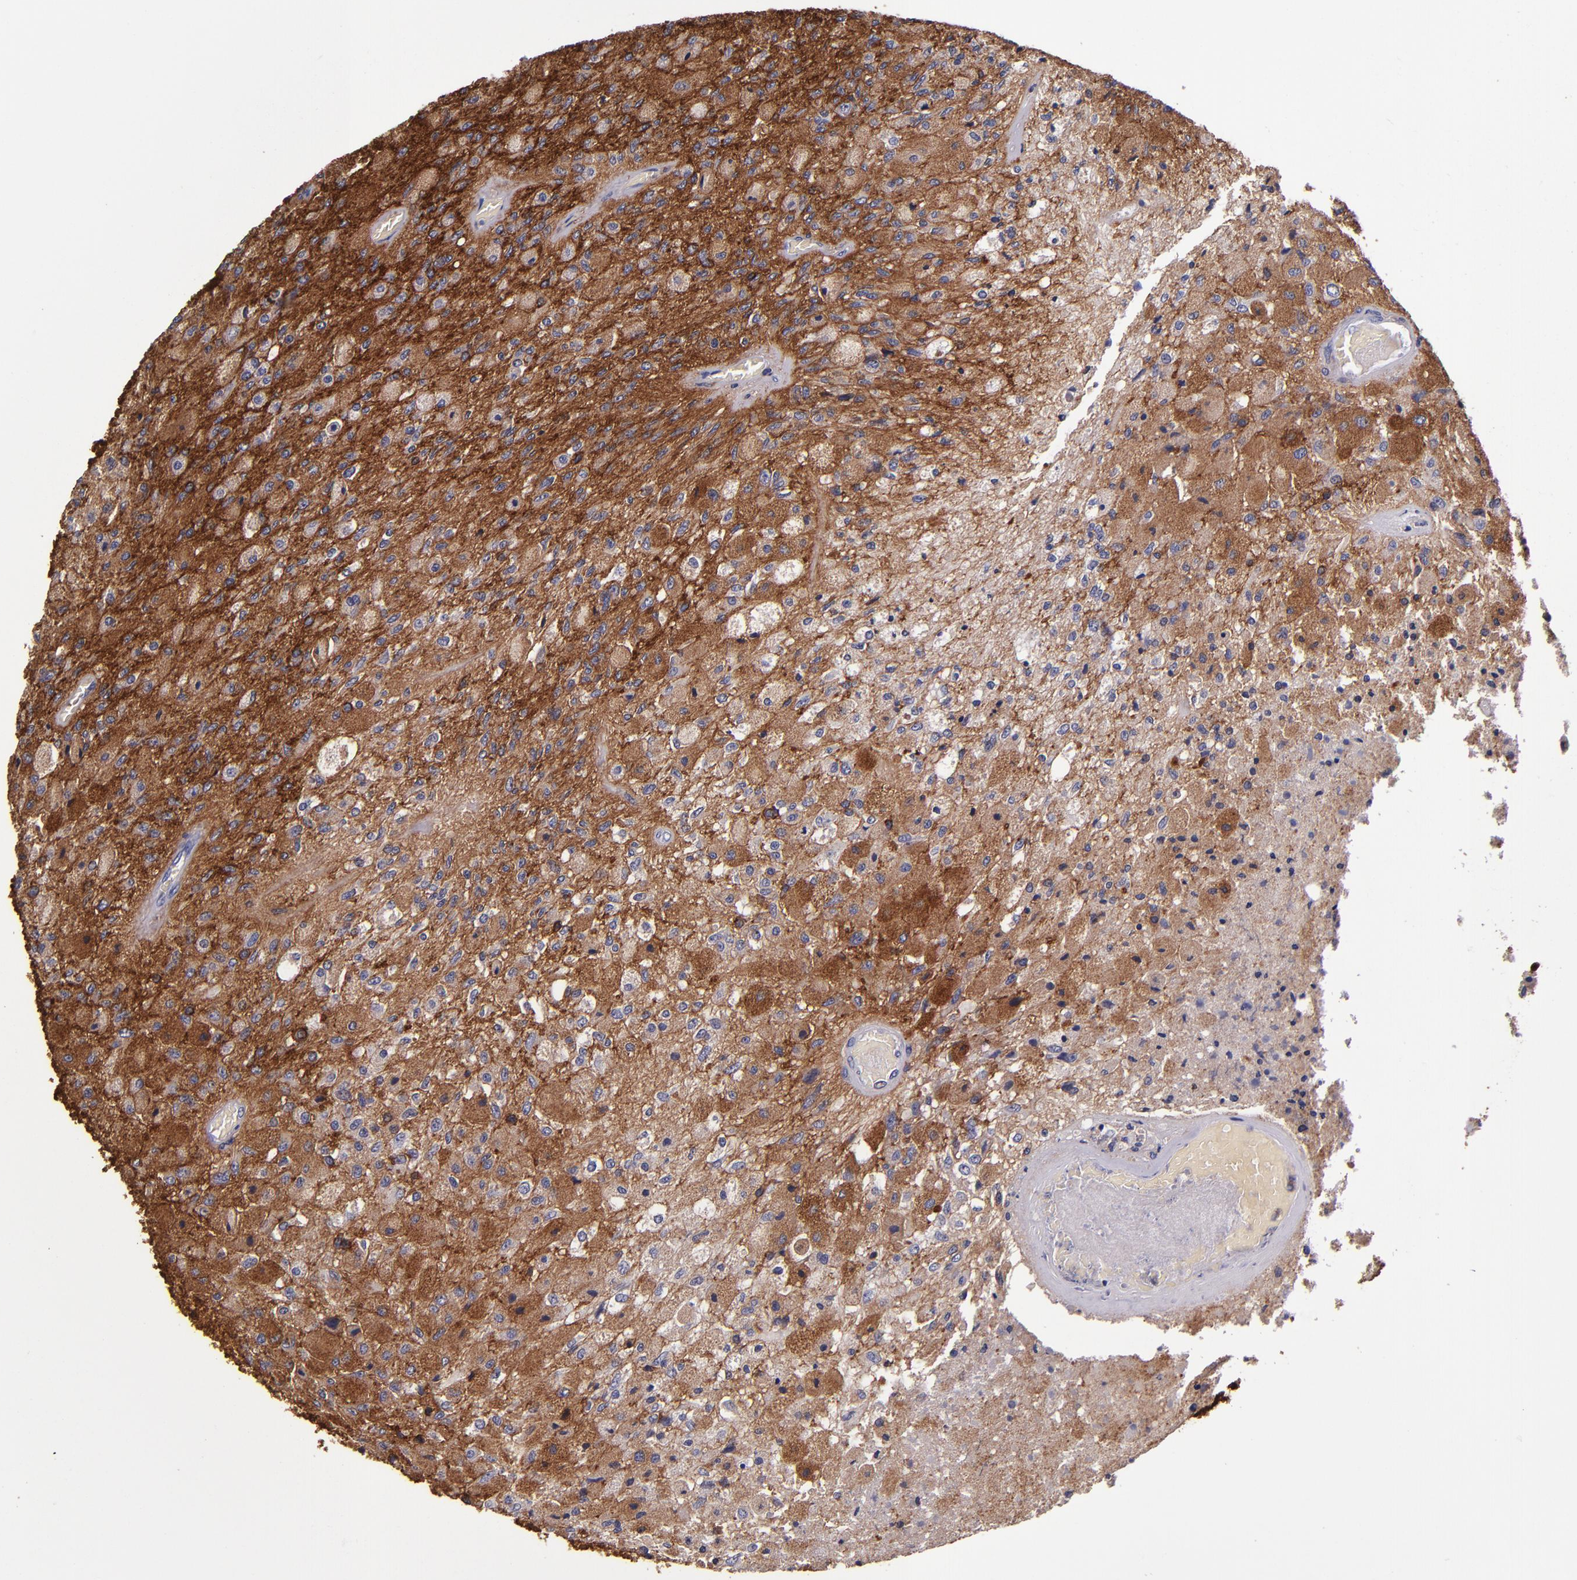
{"staining": {"intensity": "moderate", "quantity": ">75%", "location": "cytoplasmic/membranous"}, "tissue": "glioma", "cell_type": "Tumor cells", "image_type": "cancer", "snomed": [{"axis": "morphology", "description": "Normal tissue, NOS"}, {"axis": "morphology", "description": "Glioma, malignant, High grade"}, {"axis": "topography", "description": "Cerebral cortex"}], "caption": "The micrograph reveals staining of glioma, revealing moderate cytoplasmic/membranous protein staining (brown color) within tumor cells. (brown staining indicates protein expression, while blue staining denotes nuclei).", "gene": "SIRPA", "patient": {"sex": "male", "age": 77}}